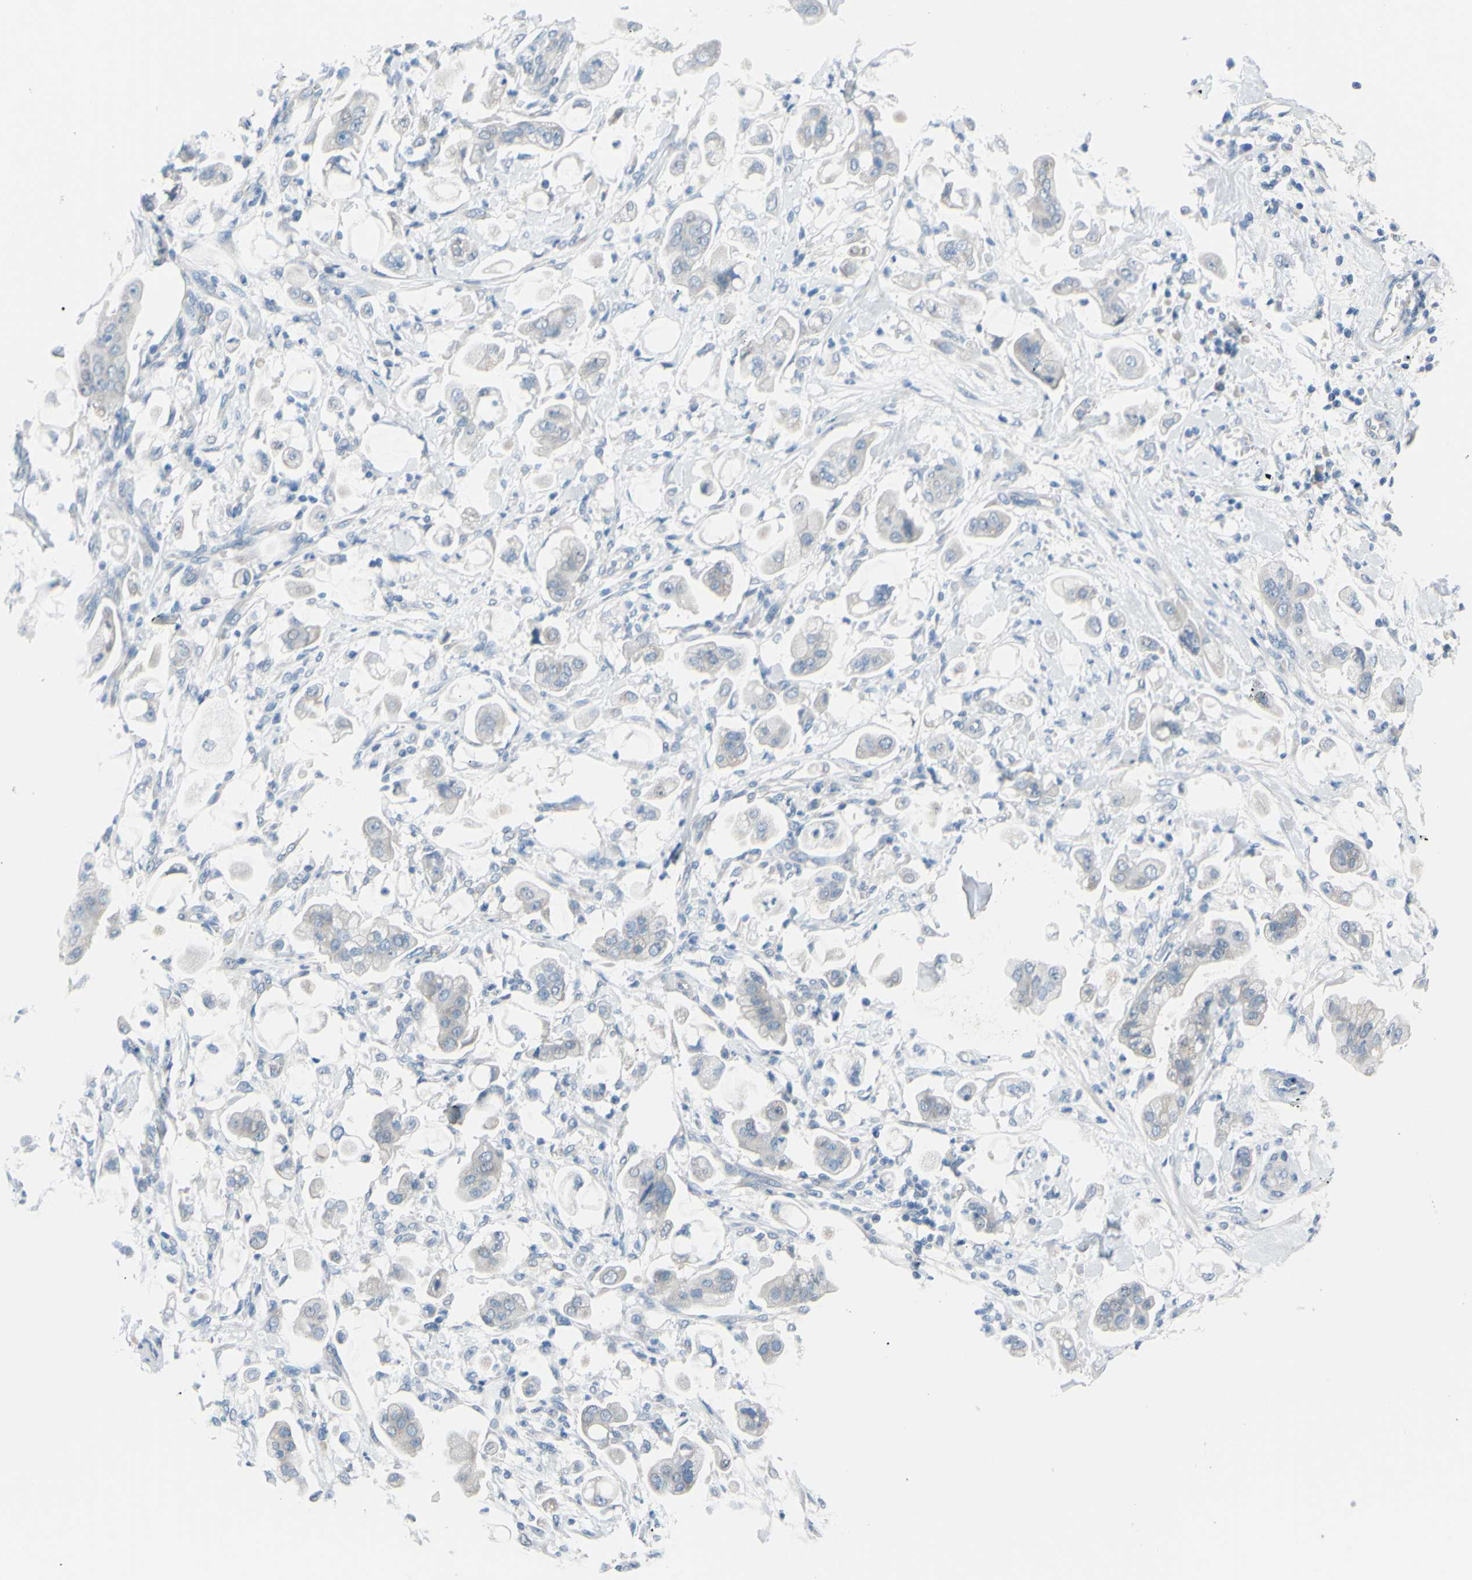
{"staining": {"intensity": "weak", "quantity": "25%-75%", "location": "cytoplasmic/membranous"}, "tissue": "stomach cancer", "cell_type": "Tumor cells", "image_type": "cancer", "snomed": [{"axis": "morphology", "description": "Adenocarcinoma, NOS"}, {"axis": "topography", "description": "Stomach"}], "caption": "About 25%-75% of tumor cells in human stomach cancer show weak cytoplasmic/membranous protein expression as visualized by brown immunohistochemical staining.", "gene": "SLC1A2", "patient": {"sex": "male", "age": 62}}